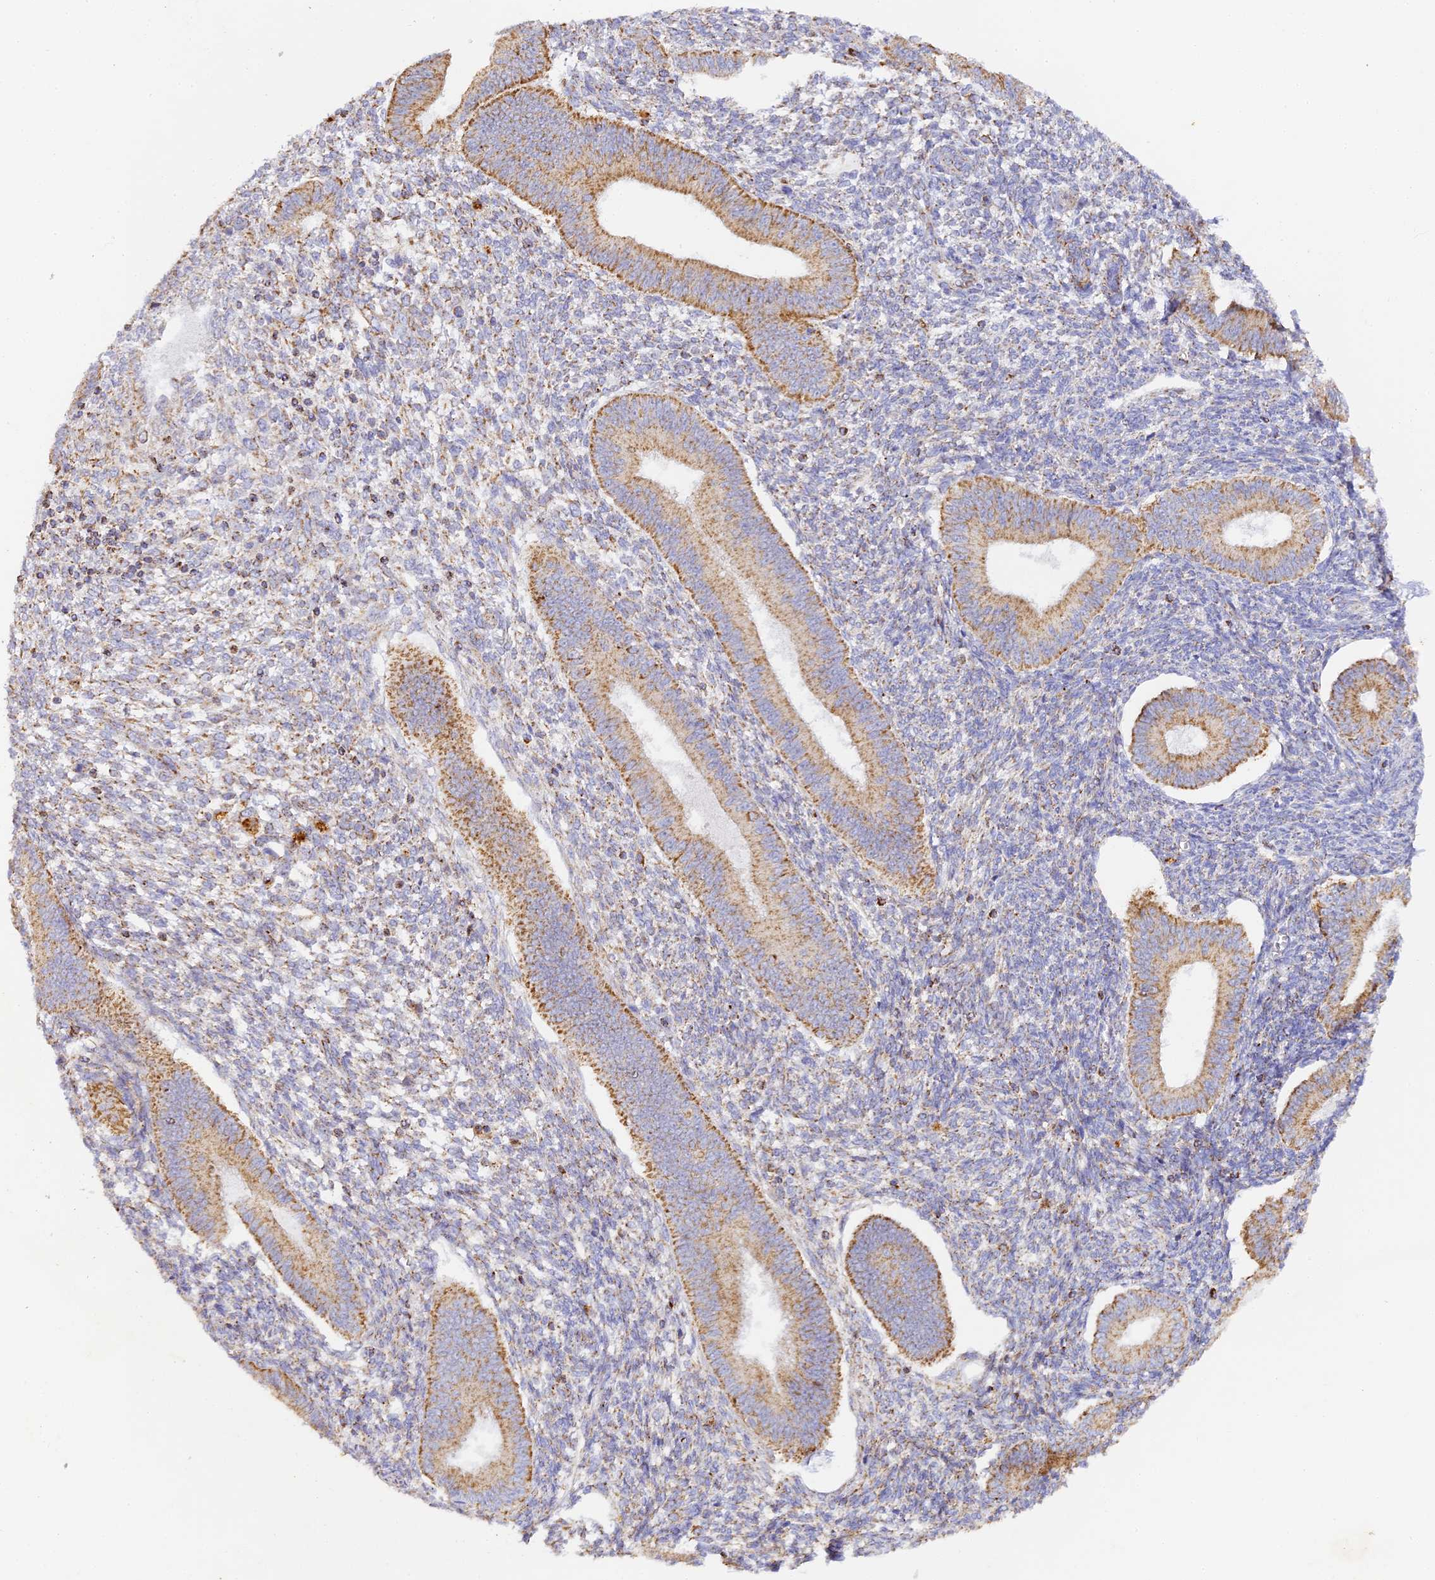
{"staining": {"intensity": "moderate", "quantity": "<25%", "location": "cytoplasmic/membranous"}, "tissue": "endometrium", "cell_type": "Cells in endometrial stroma", "image_type": "normal", "snomed": [{"axis": "morphology", "description": "Normal tissue, NOS"}, {"axis": "topography", "description": "Uterus"}, {"axis": "topography", "description": "Endometrium"}], "caption": "High-power microscopy captured an immunohistochemistry (IHC) photomicrograph of benign endometrium, revealing moderate cytoplasmic/membranous staining in approximately <25% of cells in endometrial stroma.", "gene": "DONSON", "patient": {"sex": "female", "age": 48}}